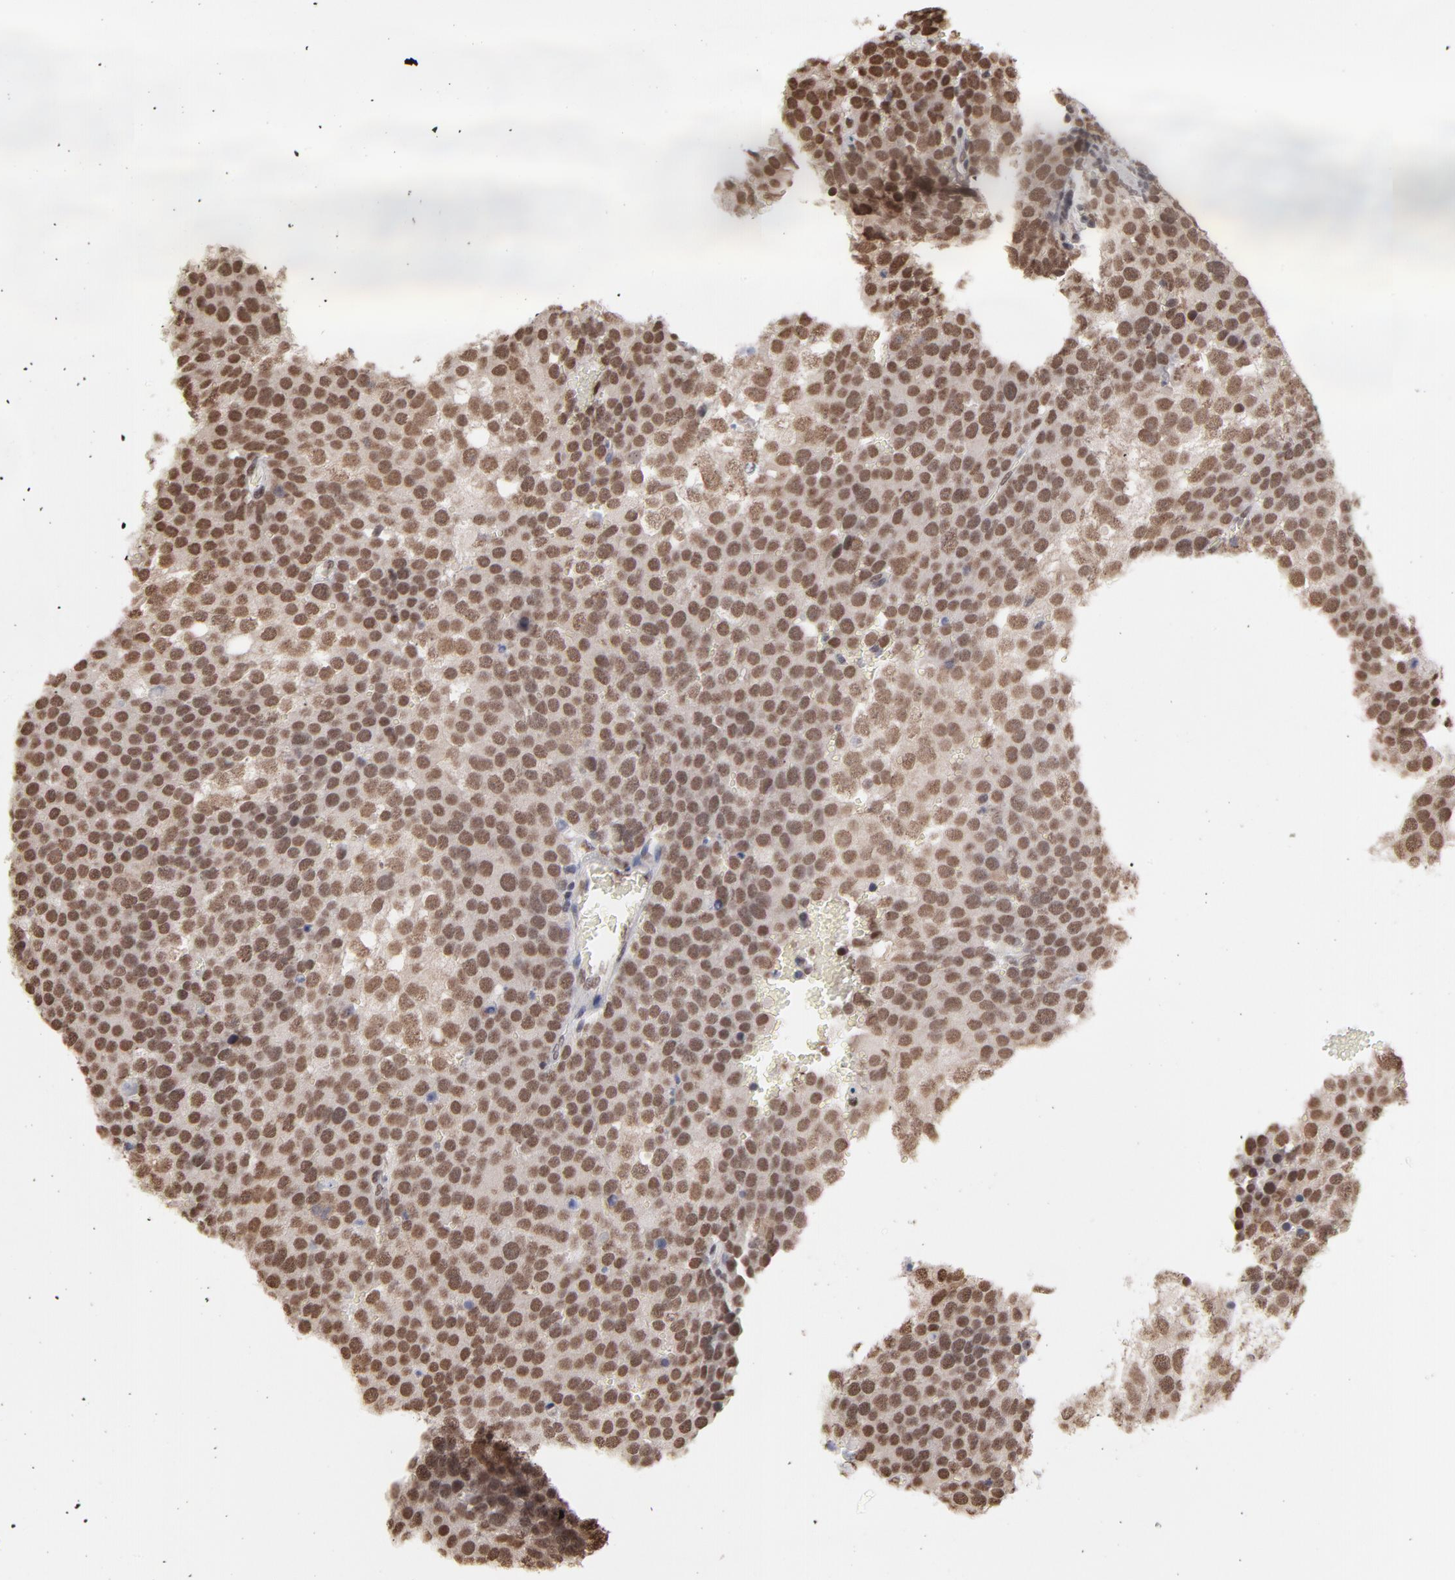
{"staining": {"intensity": "strong", "quantity": "25%-75%", "location": "cytoplasmic/membranous,nuclear"}, "tissue": "testis cancer", "cell_type": "Tumor cells", "image_type": "cancer", "snomed": [{"axis": "morphology", "description": "Seminoma, NOS"}, {"axis": "topography", "description": "Testis"}], "caption": "The histopathology image reveals immunohistochemical staining of seminoma (testis). There is strong cytoplasmic/membranous and nuclear staining is identified in approximately 25%-75% of tumor cells.", "gene": "ZNF3", "patient": {"sex": "male", "age": 71}}